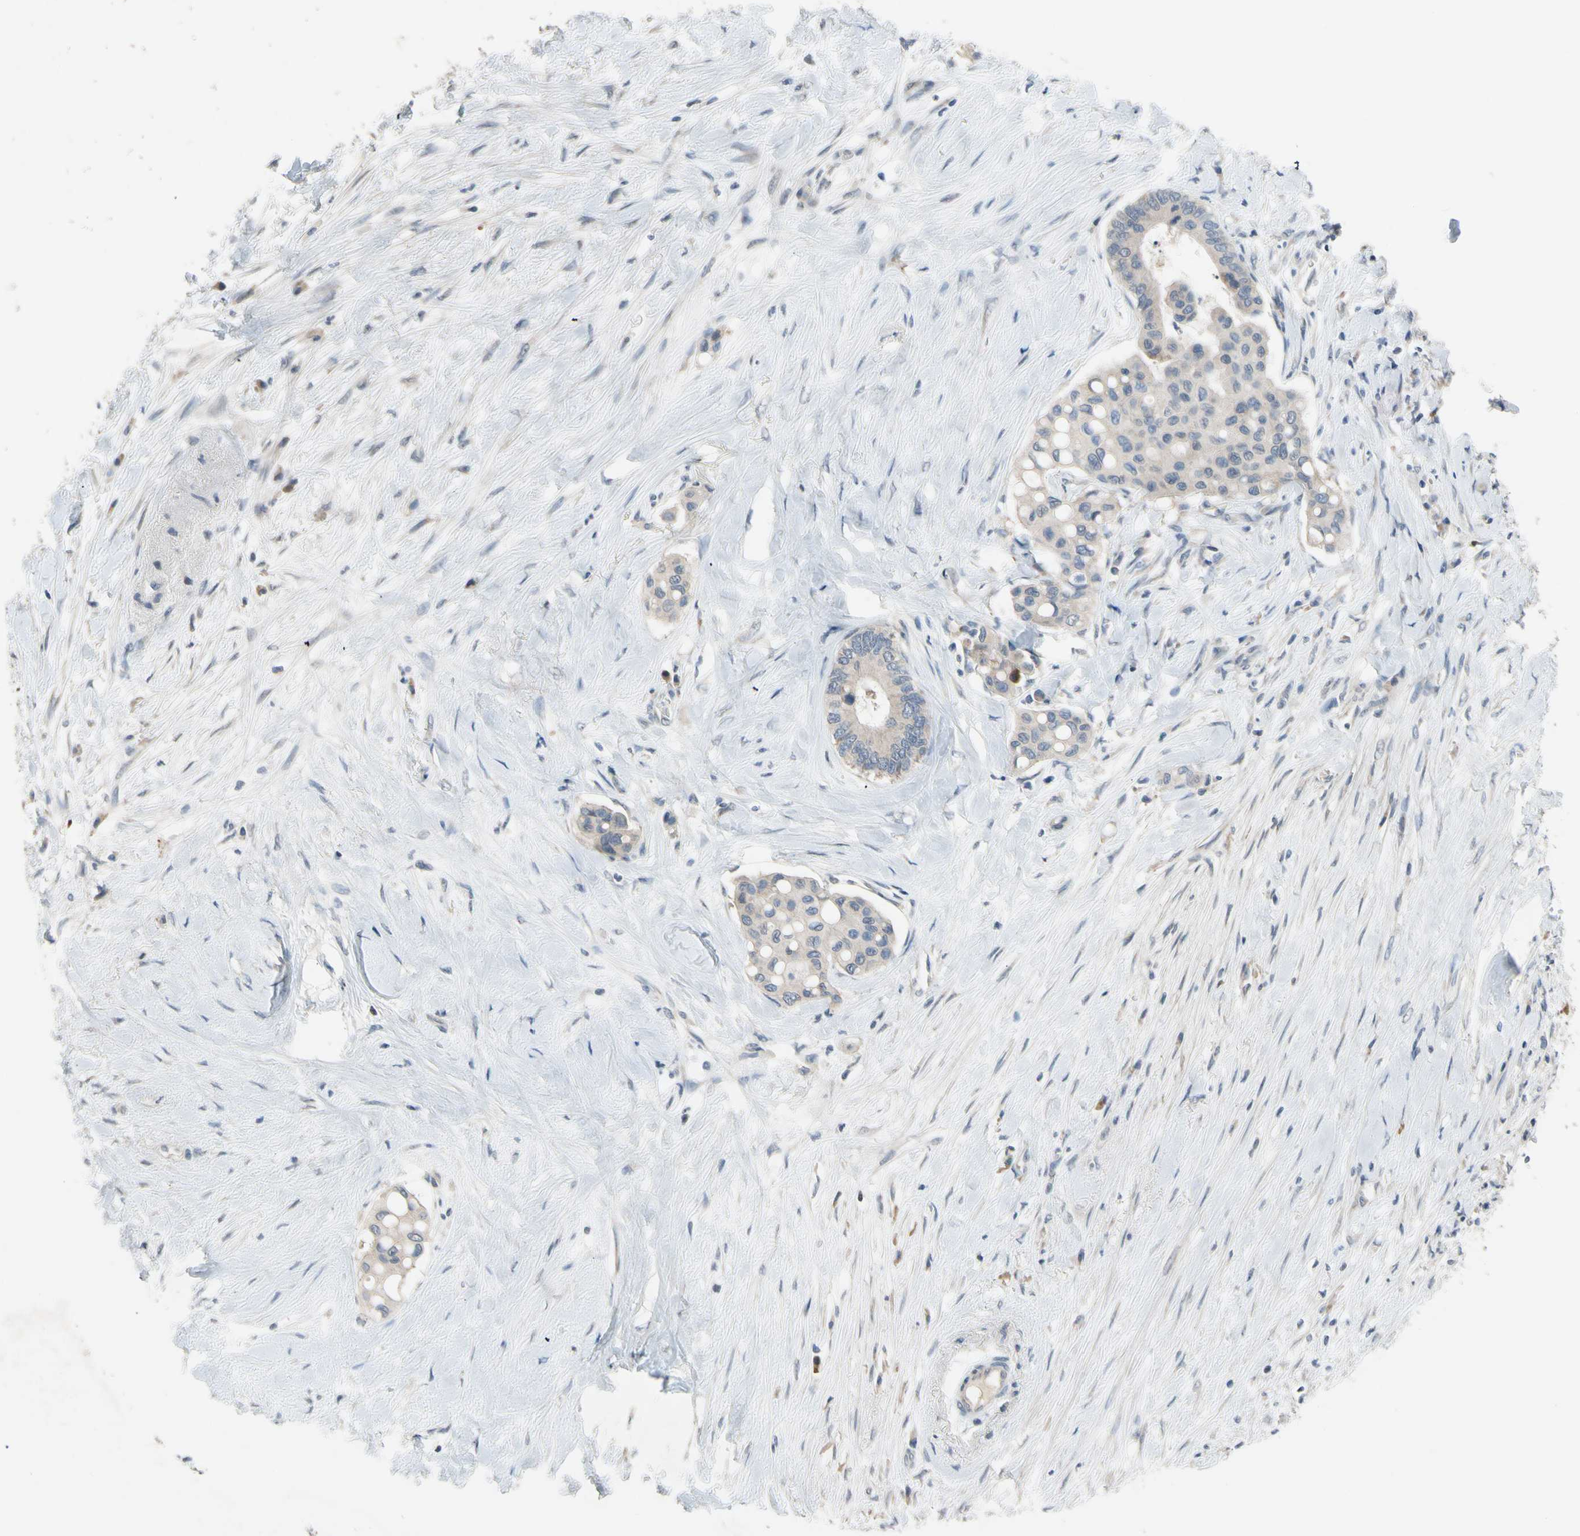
{"staining": {"intensity": "weak", "quantity": ">75%", "location": "cytoplasmic/membranous"}, "tissue": "colorectal cancer", "cell_type": "Tumor cells", "image_type": "cancer", "snomed": [{"axis": "morphology", "description": "Normal tissue, NOS"}, {"axis": "morphology", "description": "Adenocarcinoma, NOS"}, {"axis": "topography", "description": "Colon"}], "caption": "Adenocarcinoma (colorectal) stained for a protein (brown) displays weak cytoplasmic/membranous positive expression in approximately >75% of tumor cells.", "gene": "PIP5K1B", "patient": {"sex": "male", "age": 82}}